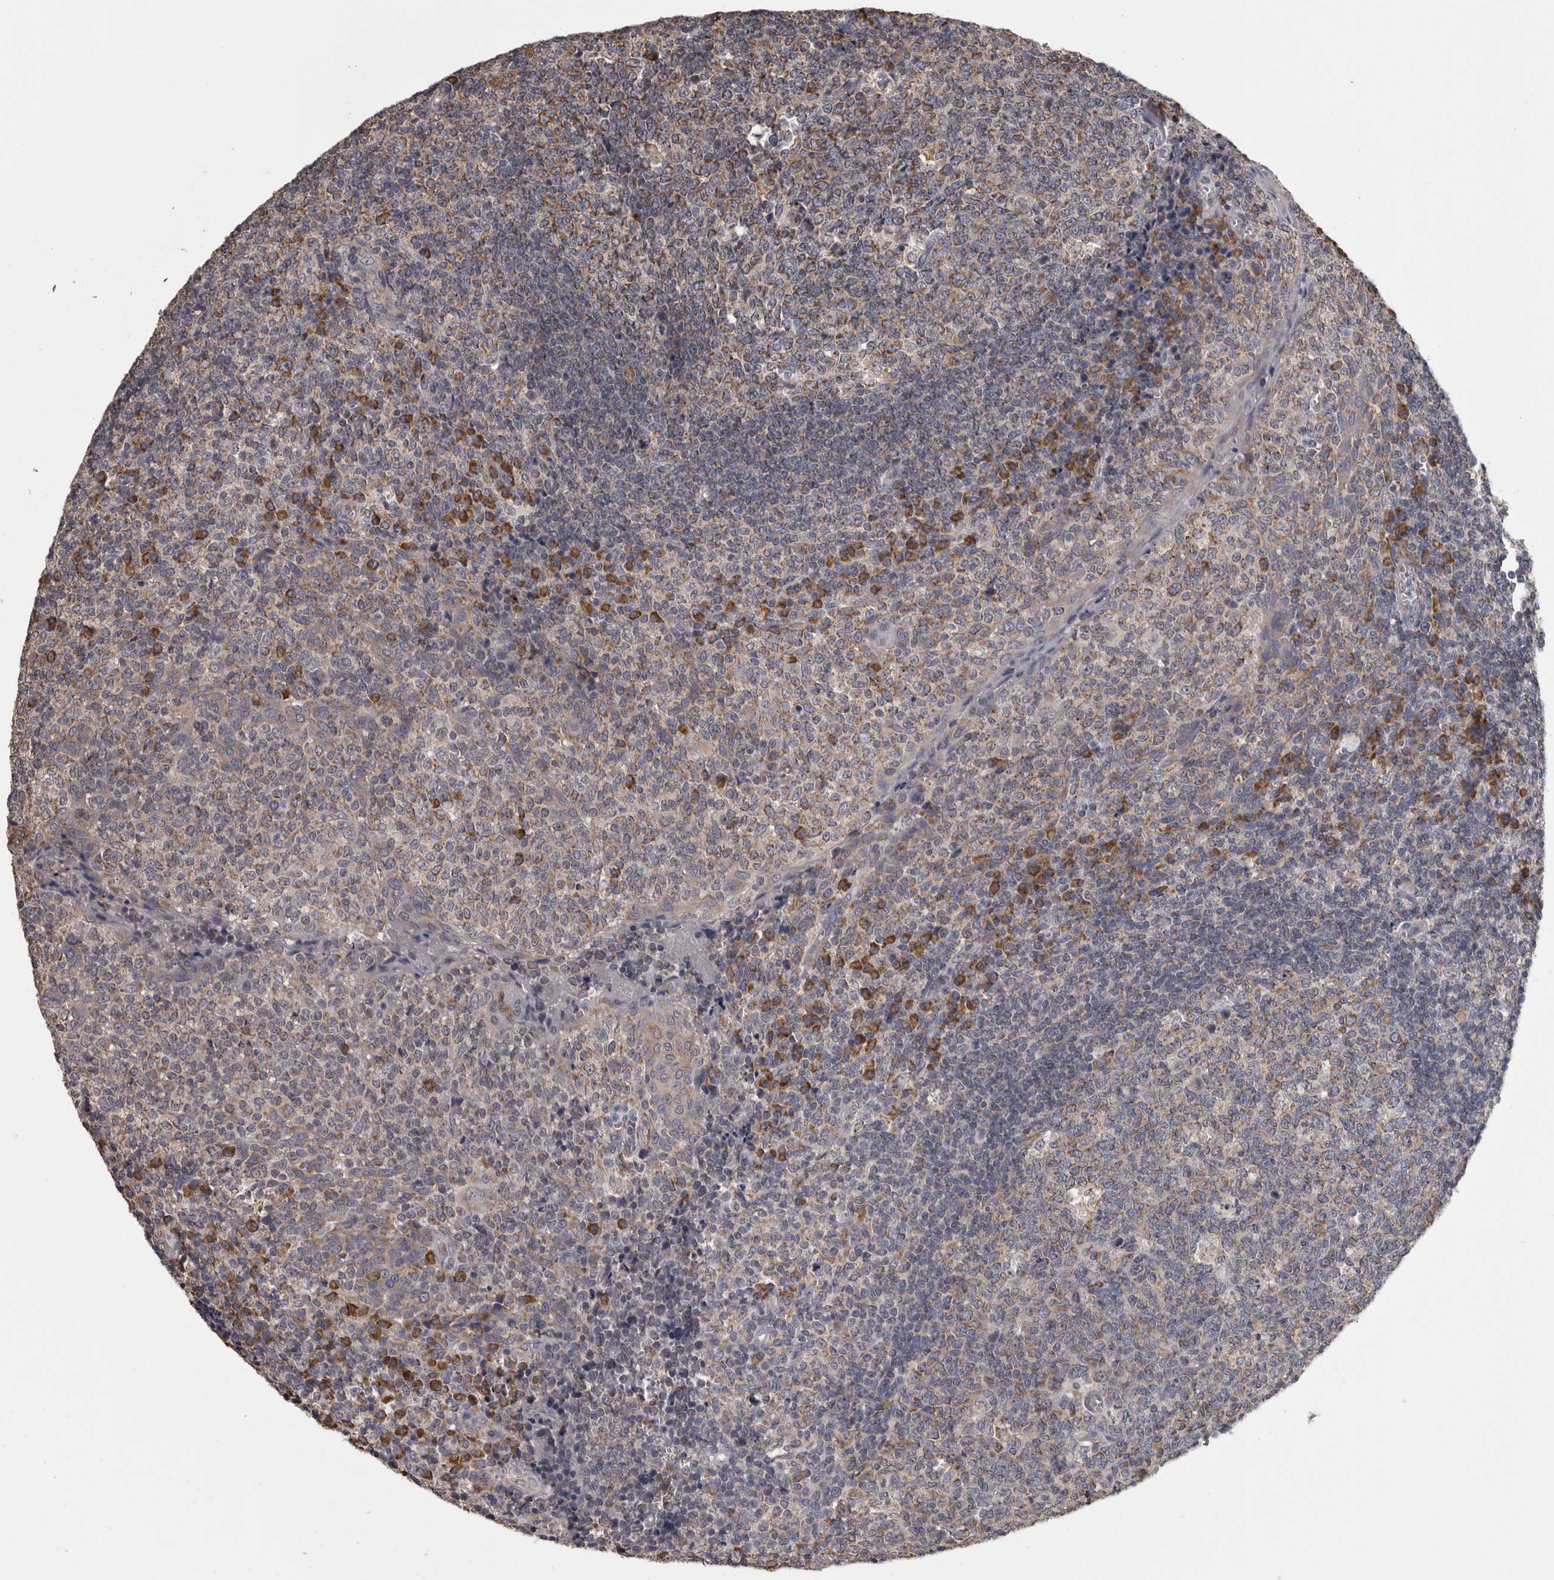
{"staining": {"intensity": "weak", "quantity": ">75%", "location": "cytoplasmic/membranous"}, "tissue": "tonsil", "cell_type": "Germinal center cells", "image_type": "normal", "snomed": [{"axis": "morphology", "description": "Normal tissue, NOS"}, {"axis": "topography", "description": "Tonsil"}], "caption": "Germinal center cells reveal low levels of weak cytoplasmic/membranous expression in approximately >75% of cells in normal tonsil. (Brightfield microscopy of DAB IHC at high magnification).", "gene": "FRK", "patient": {"sex": "female", "age": 19}}